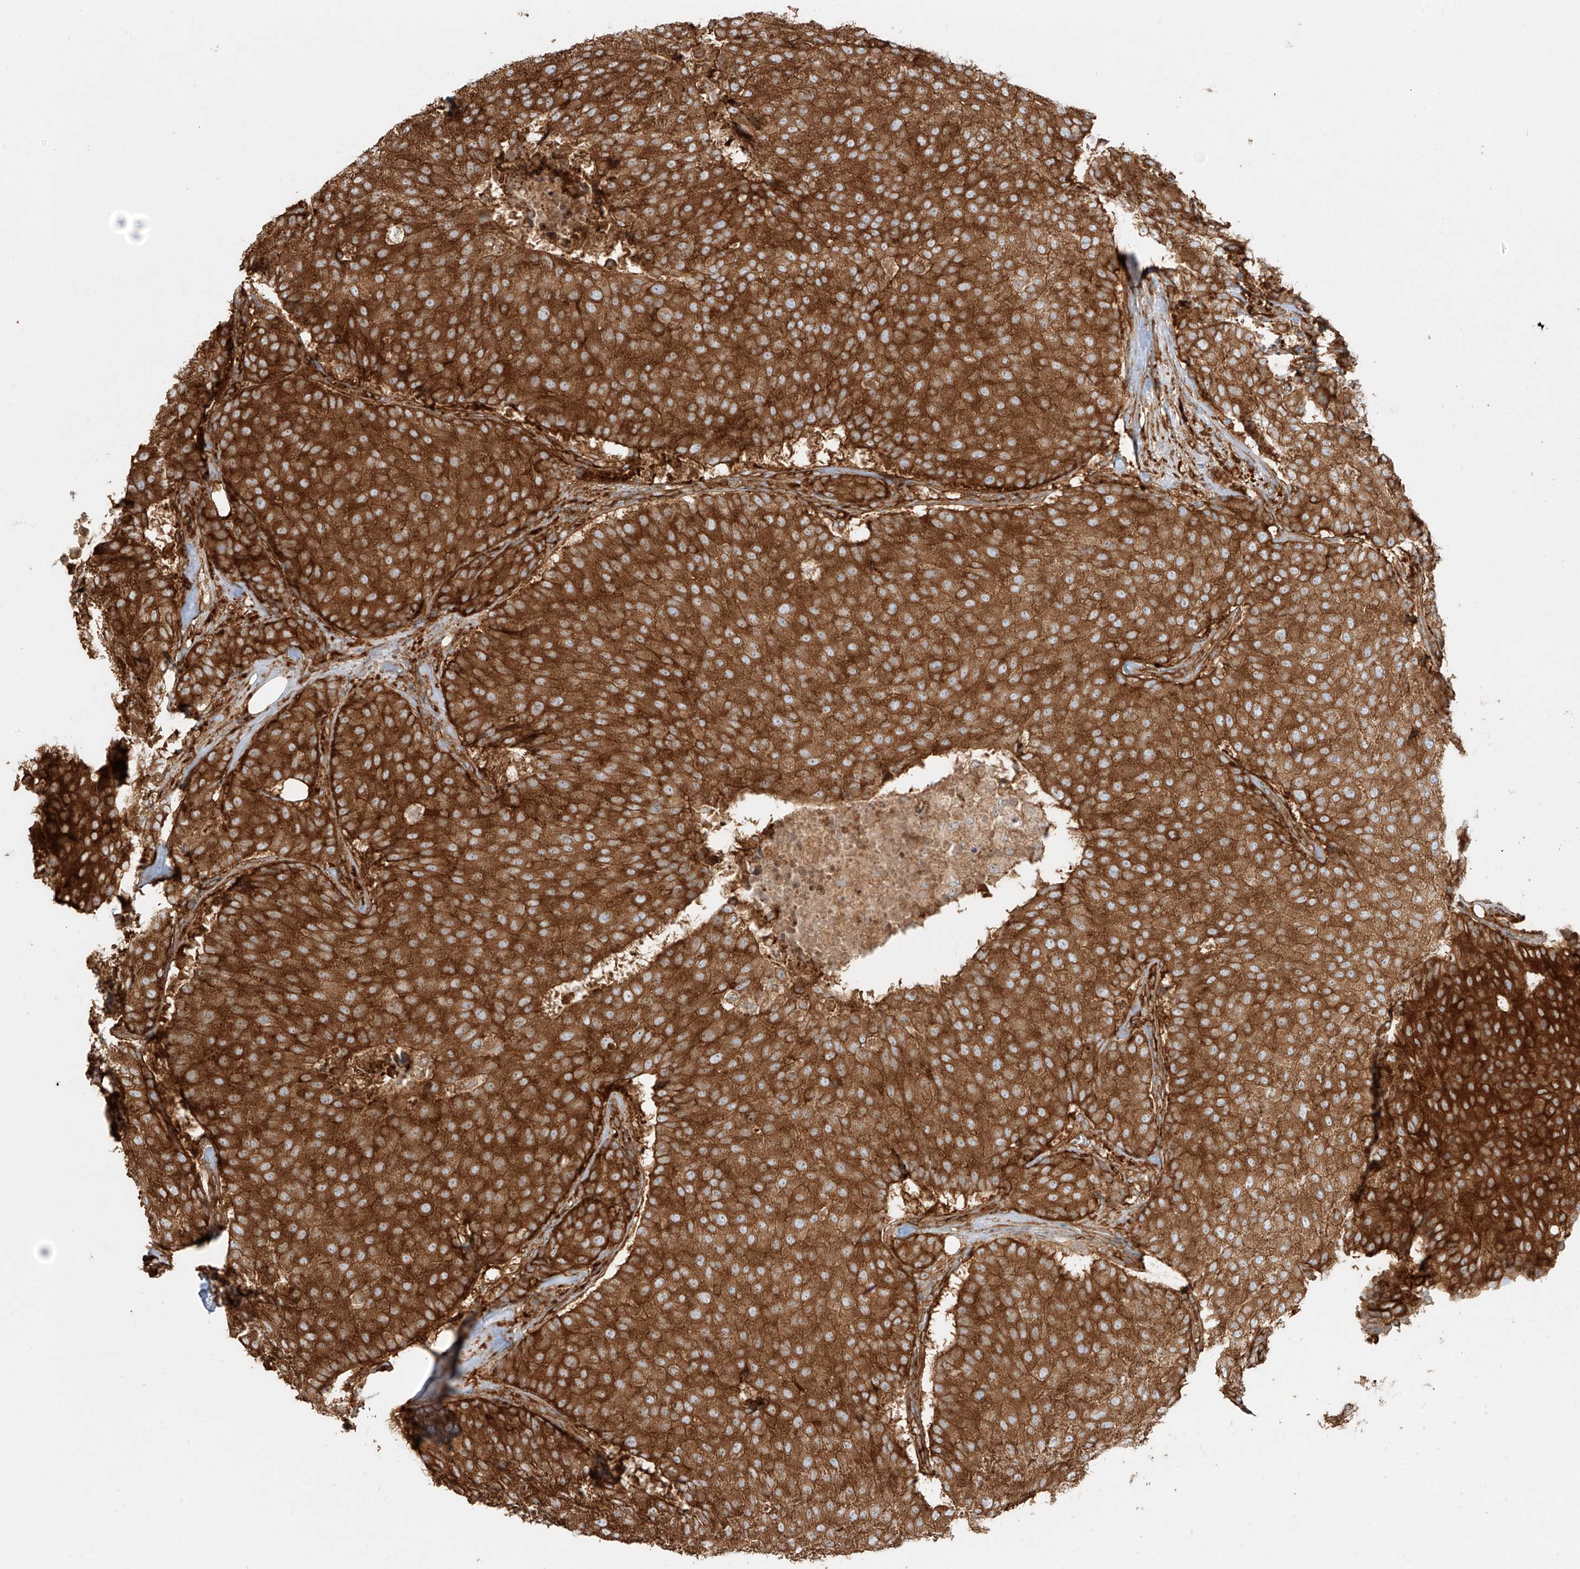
{"staining": {"intensity": "strong", "quantity": ">75%", "location": "cytoplasmic/membranous"}, "tissue": "breast cancer", "cell_type": "Tumor cells", "image_type": "cancer", "snomed": [{"axis": "morphology", "description": "Duct carcinoma"}, {"axis": "topography", "description": "Breast"}], "caption": "This image shows IHC staining of infiltrating ductal carcinoma (breast), with high strong cytoplasmic/membranous staining in about >75% of tumor cells.", "gene": "SNX9", "patient": {"sex": "female", "age": 75}}